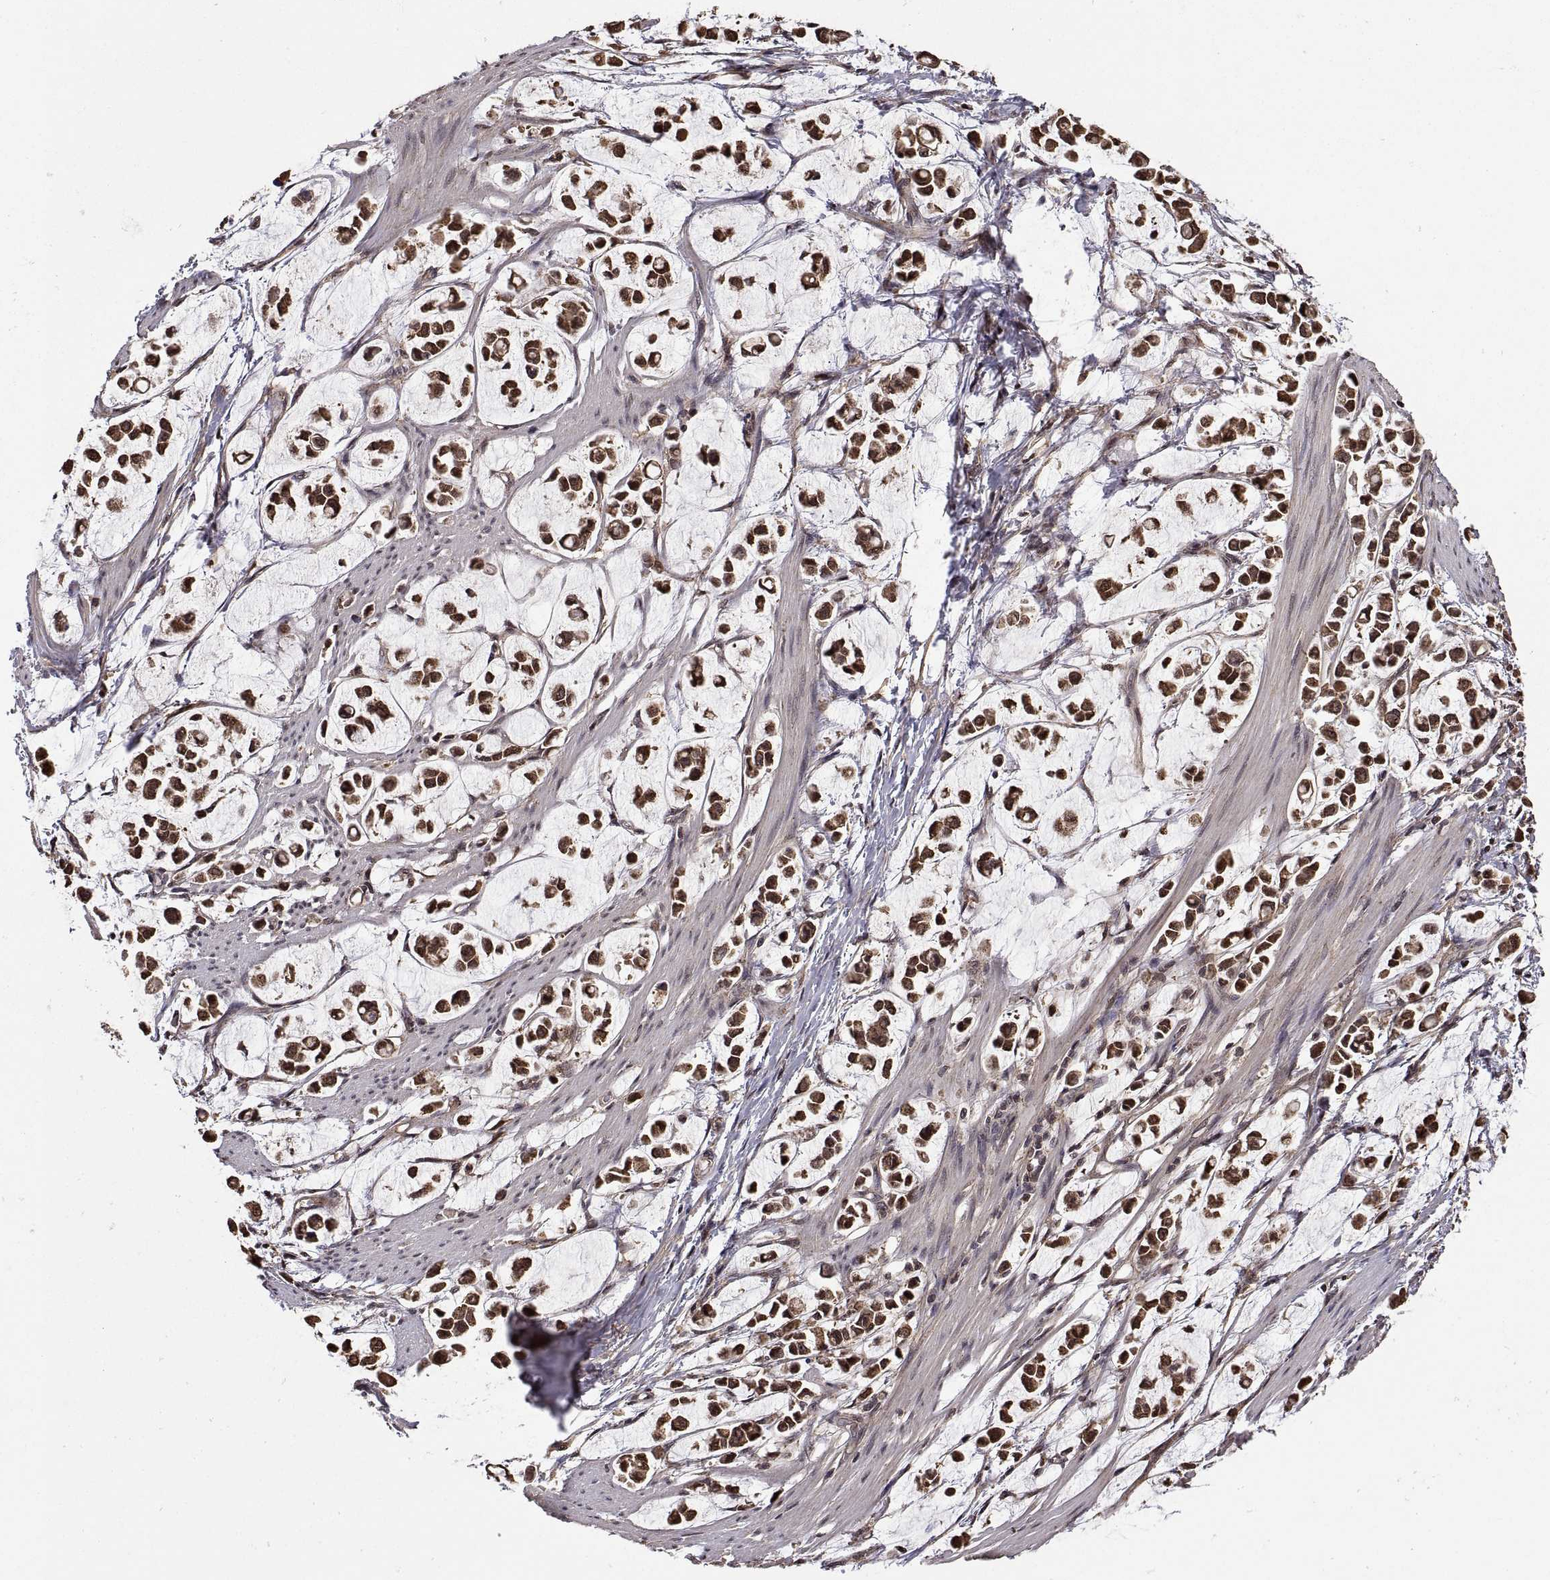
{"staining": {"intensity": "strong", "quantity": ">75%", "location": "cytoplasmic/membranous,nuclear"}, "tissue": "stomach cancer", "cell_type": "Tumor cells", "image_type": "cancer", "snomed": [{"axis": "morphology", "description": "Adenocarcinoma, NOS"}, {"axis": "topography", "description": "Stomach"}], "caption": "This histopathology image demonstrates immunohistochemistry (IHC) staining of human stomach cancer (adenocarcinoma), with high strong cytoplasmic/membranous and nuclear positivity in about >75% of tumor cells.", "gene": "ZNRF2", "patient": {"sex": "male", "age": 82}}